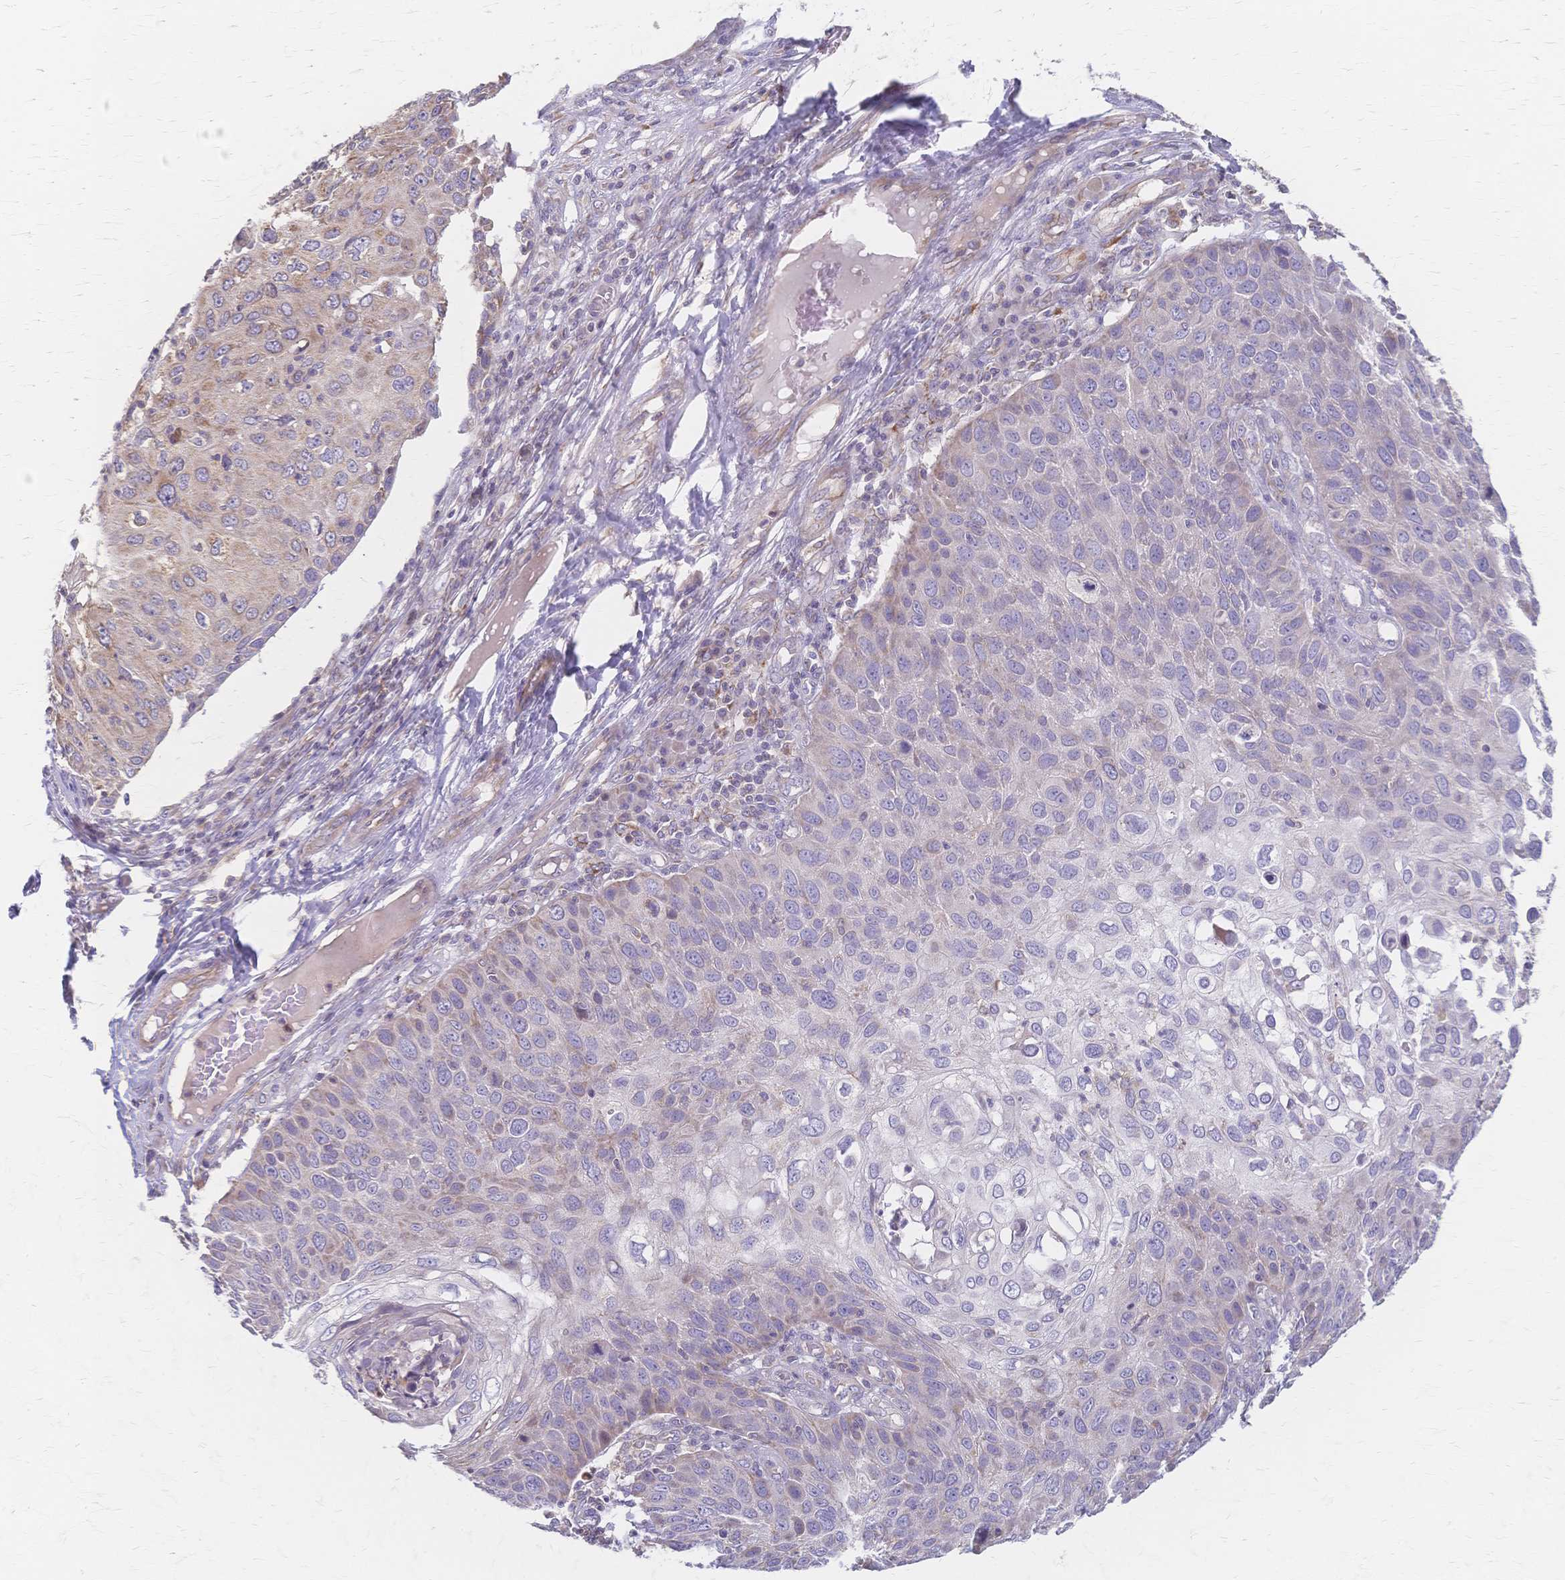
{"staining": {"intensity": "weak", "quantity": "<25%", "location": "cytoplasmic/membranous"}, "tissue": "skin cancer", "cell_type": "Tumor cells", "image_type": "cancer", "snomed": [{"axis": "morphology", "description": "Squamous cell carcinoma, NOS"}, {"axis": "topography", "description": "Skin"}], "caption": "The micrograph demonstrates no staining of tumor cells in skin cancer (squamous cell carcinoma).", "gene": "CYB5A", "patient": {"sex": "male", "age": 87}}